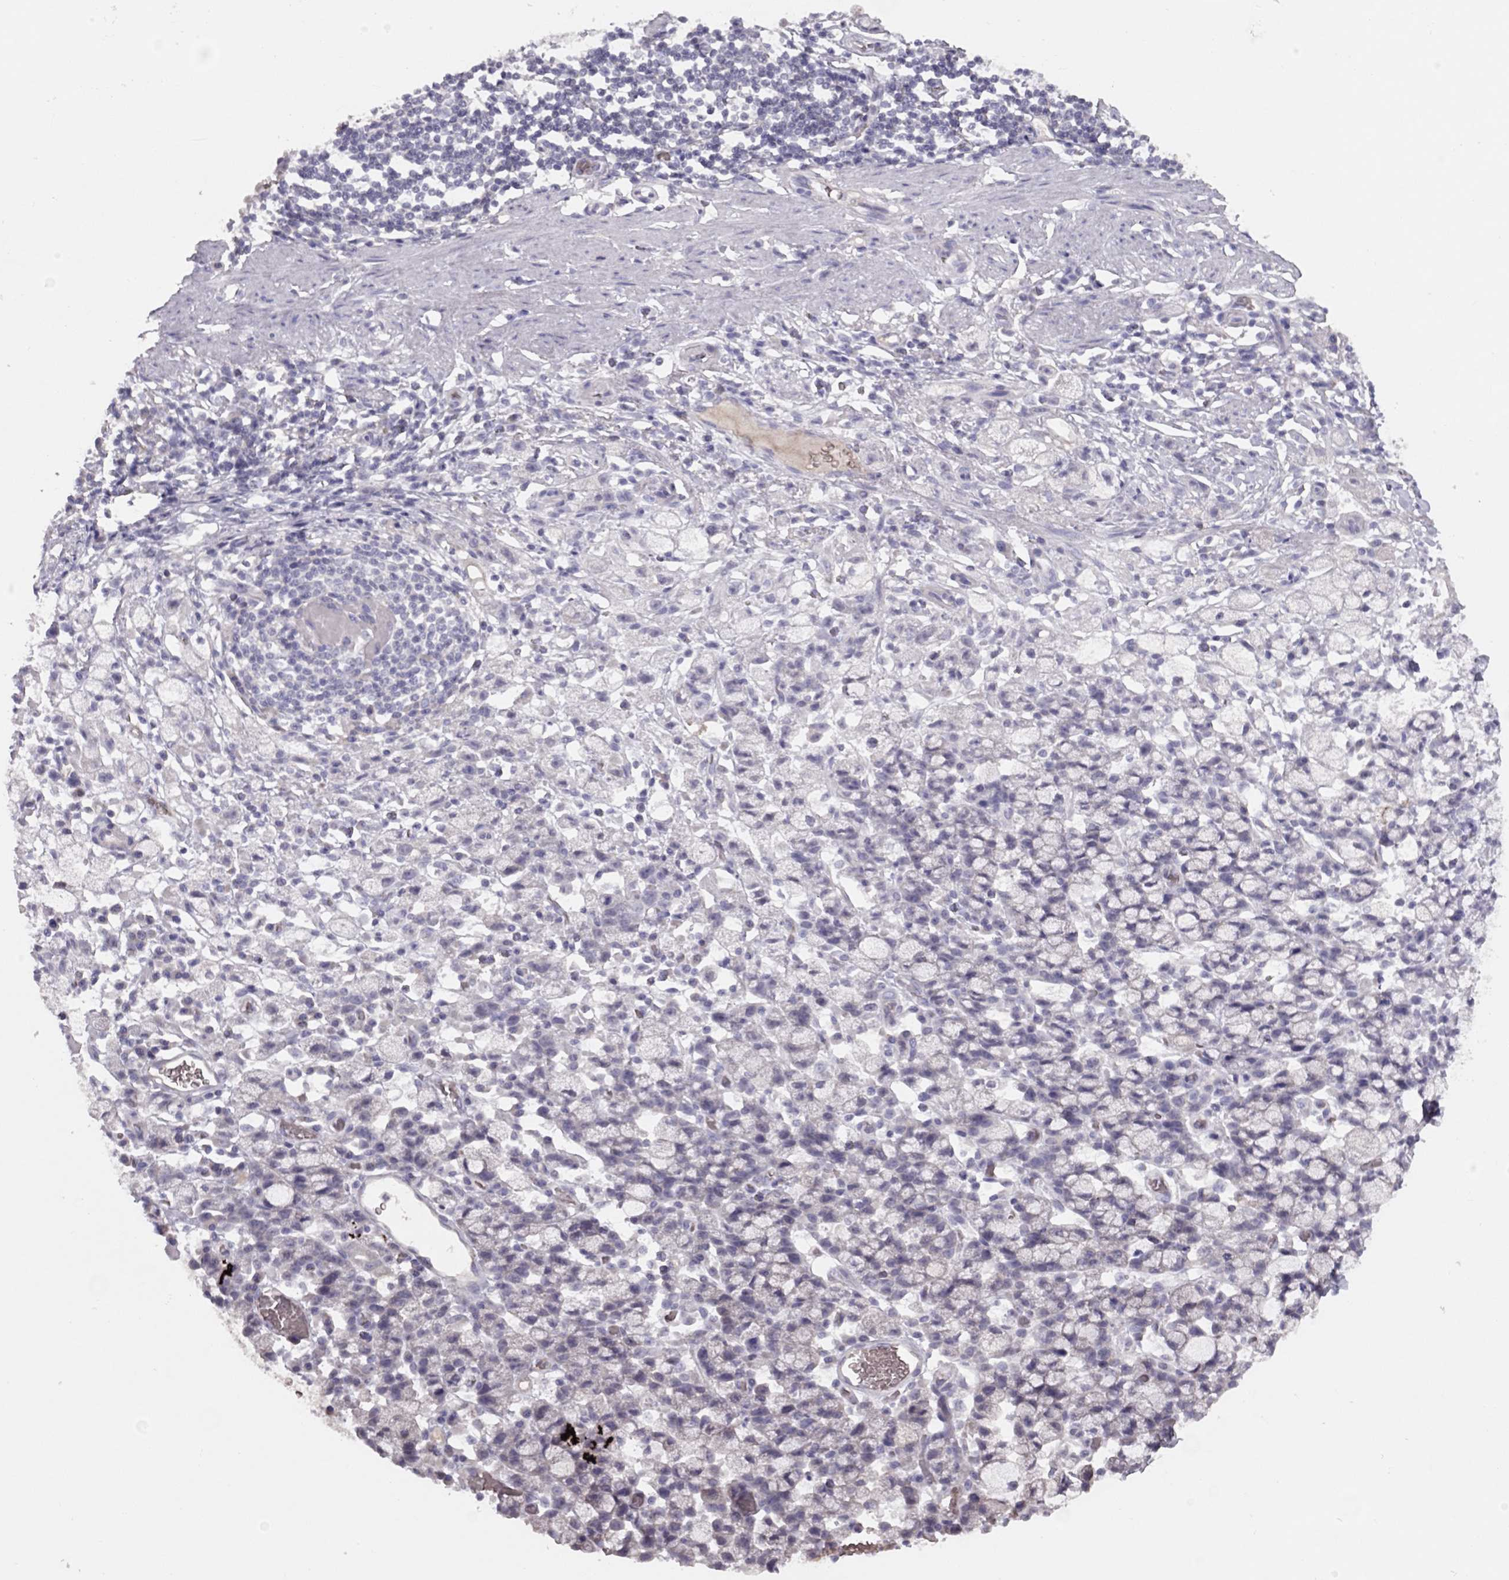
{"staining": {"intensity": "negative", "quantity": "none", "location": "none"}, "tissue": "stomach cancer", "cell_type": "Tumor cells", "image_type": "cancer", "snomed": [{"axis": "morphology", "description": "Adenocarcinoma, NOS"}, {"axis": "topography", "description": "Stomach"}], "caption": "Tumor cells are negative for brown protein staining in stomach cancer (adenocarcinoma). (DAB (3,3'-diaminobenzidine) immunohistochemistry (IHC) with hematoxylin counter stain).", "gene": "RHD", "patient": {"sex": "male", "age": 58}}